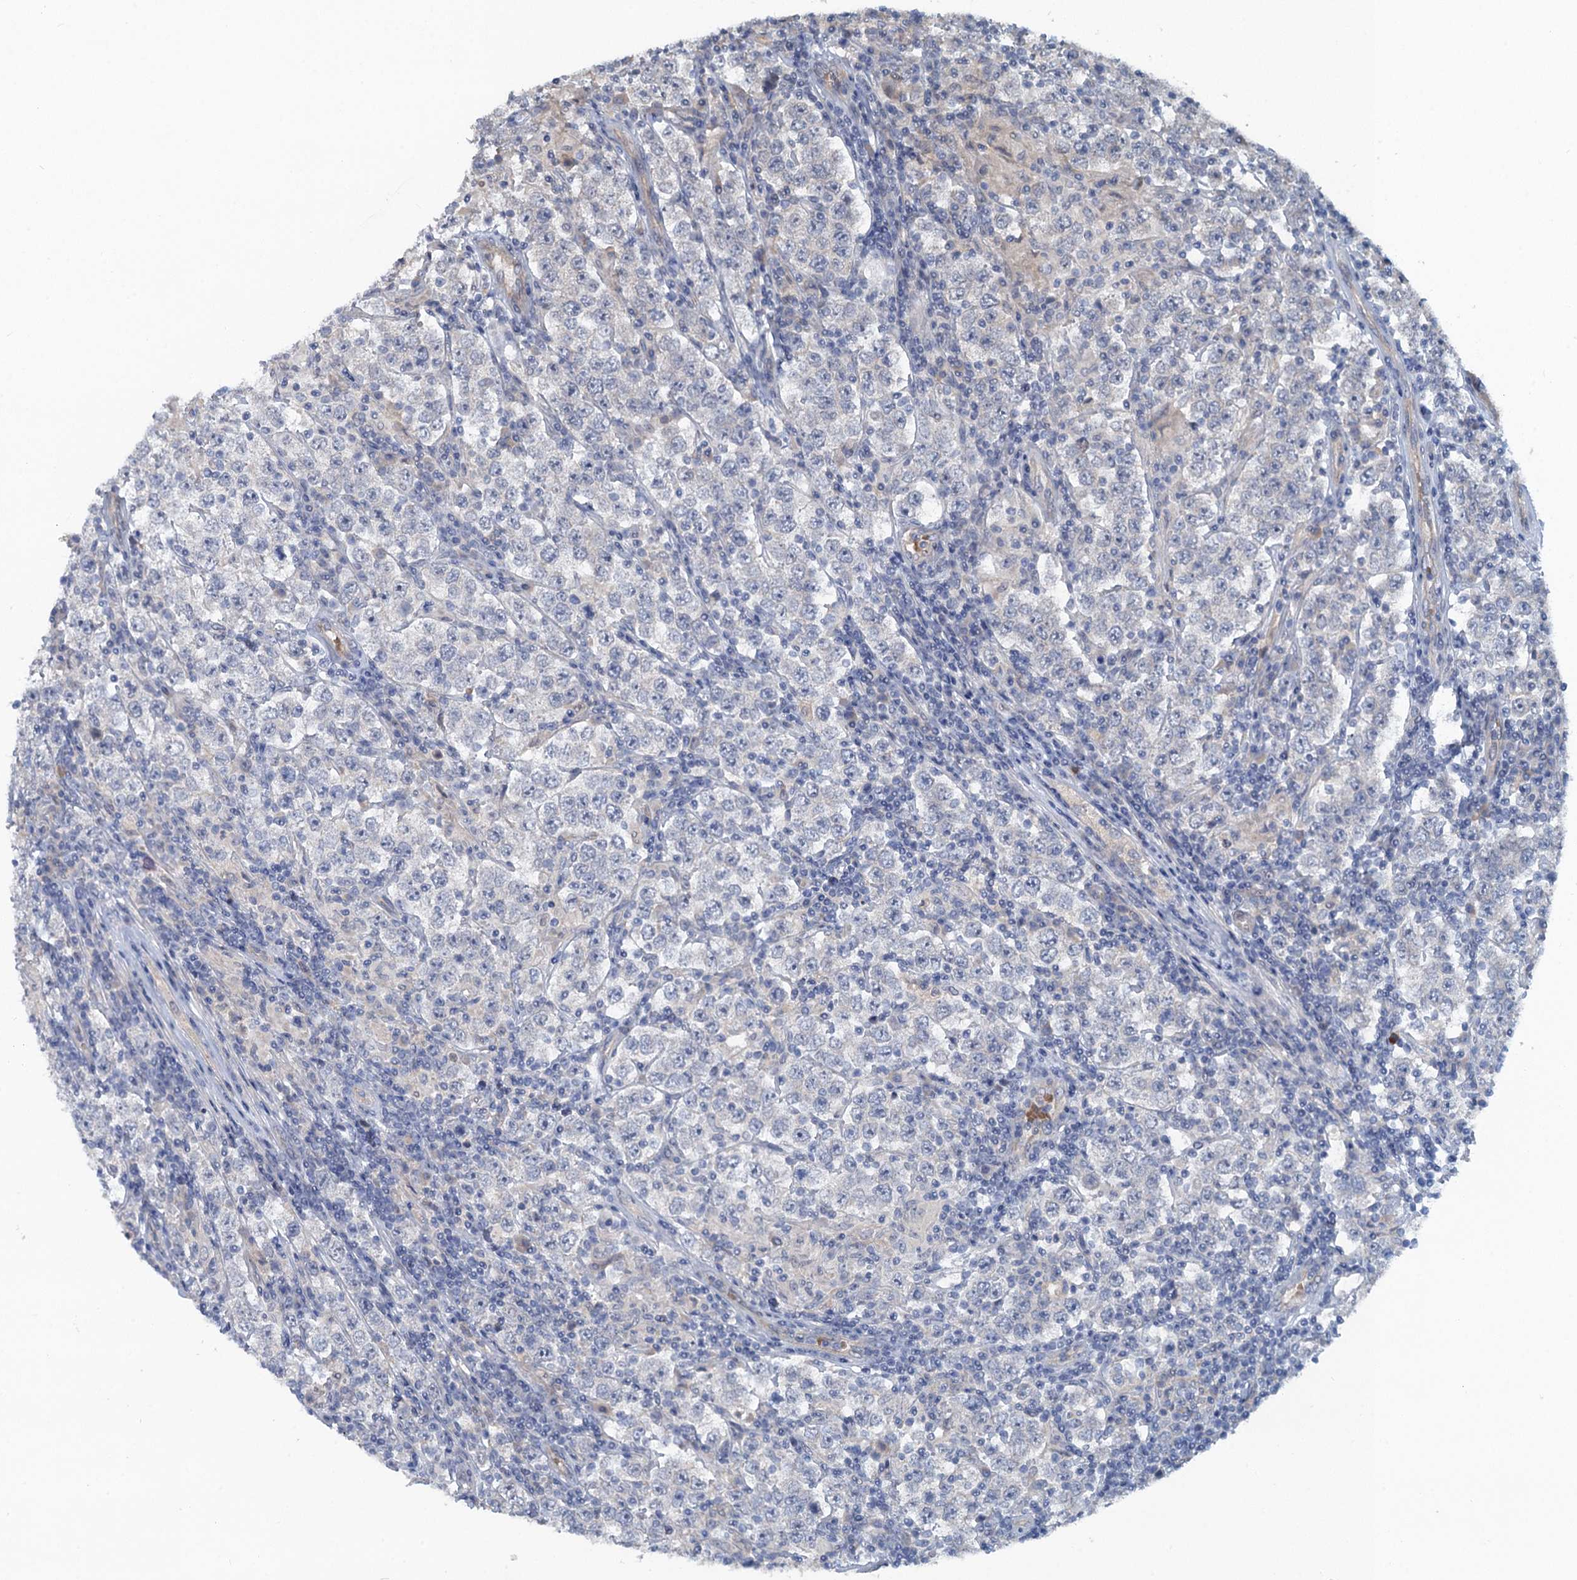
{"staining": {"intensity": "negative", "quantity": "none", "location": "none"}, "tissue": "testis cancer", "cell_type": "Tumor cells", "image_type": "cancer", "snomed": [{"axis": "morphology", "description": "Normal tissue, NOS"}, {"axis": "morphology", "description": "Urothelial carcinoma, High grade"}, {"axis": "morphology", "description": "Seminoma, NOS"}, {"axis": "morphology", "description": "Carcinoma, Embryonal, NOS"}, {"axis": "topography", "description": "Urinary bladder"}, {"axis": "topography", "description": "Testis"}], "caption": "Immunohistochemical staining of testis cancer (urothelial carcinoma (high-grade)) reveals no significant expression in tumor cells.", "gene": "MYO16", "patient": {"sex": "male", "age": 41}}